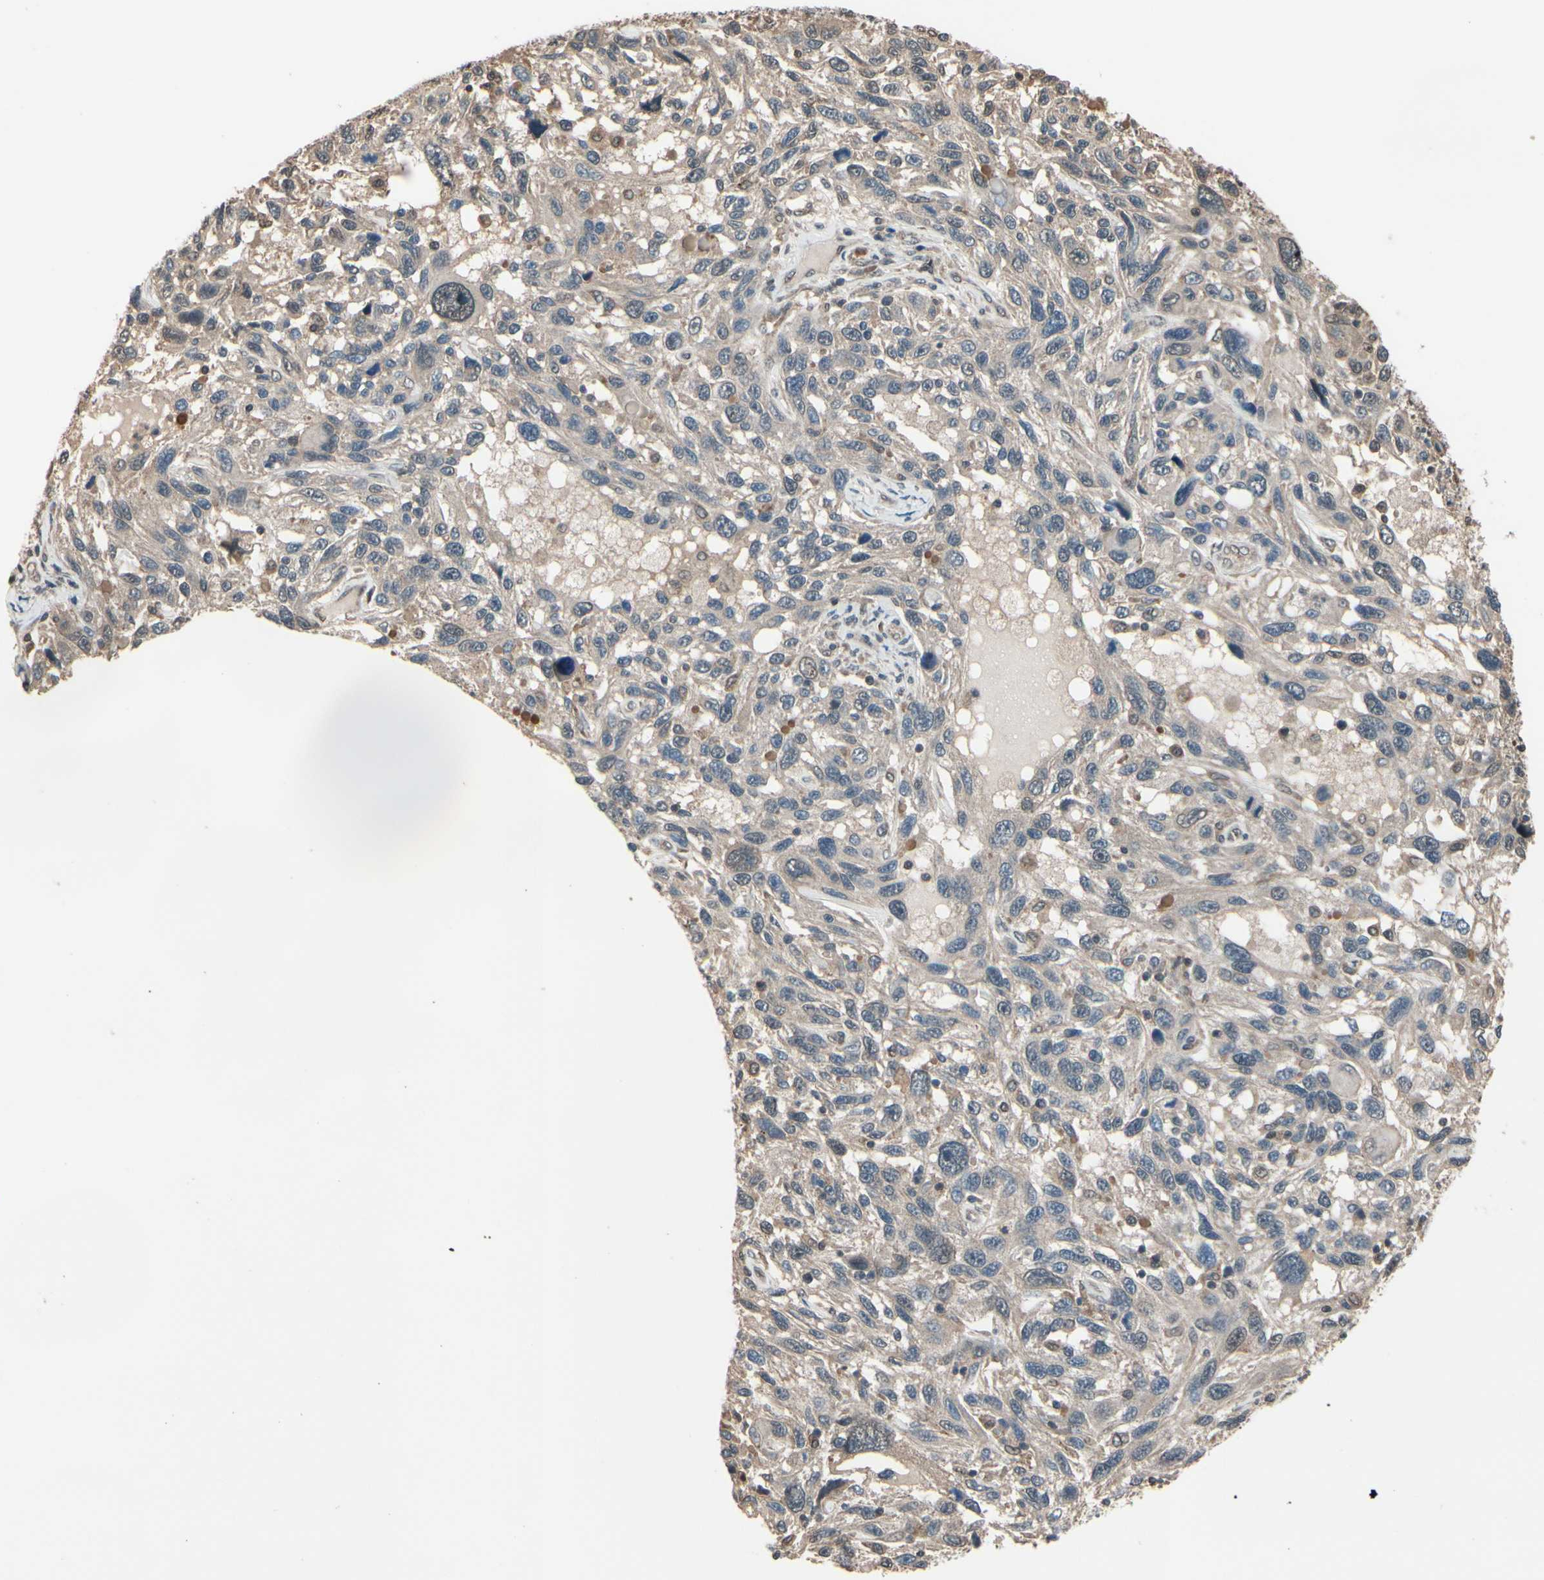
{"staining": {"intensity": "weak", "quantity": "25%-75%", "location": "cytoplasmic/membranous"}, "tissue": "melanoma", "cell_type": "Tumor cells", "image_type": "cancer", "snomed": [{"axis": "morphology", "description": "Malignant melanoma, NOS"}, {"axis": "topography", "description": "Skin"}], "caption": "This is an image of IHC staining of malignant melanoma, which shows weak expression in the cytoplasmic/membranous of tumor cells.", "gene": "PNPLA7", "patient": {"sex": "male", "age": 53}}